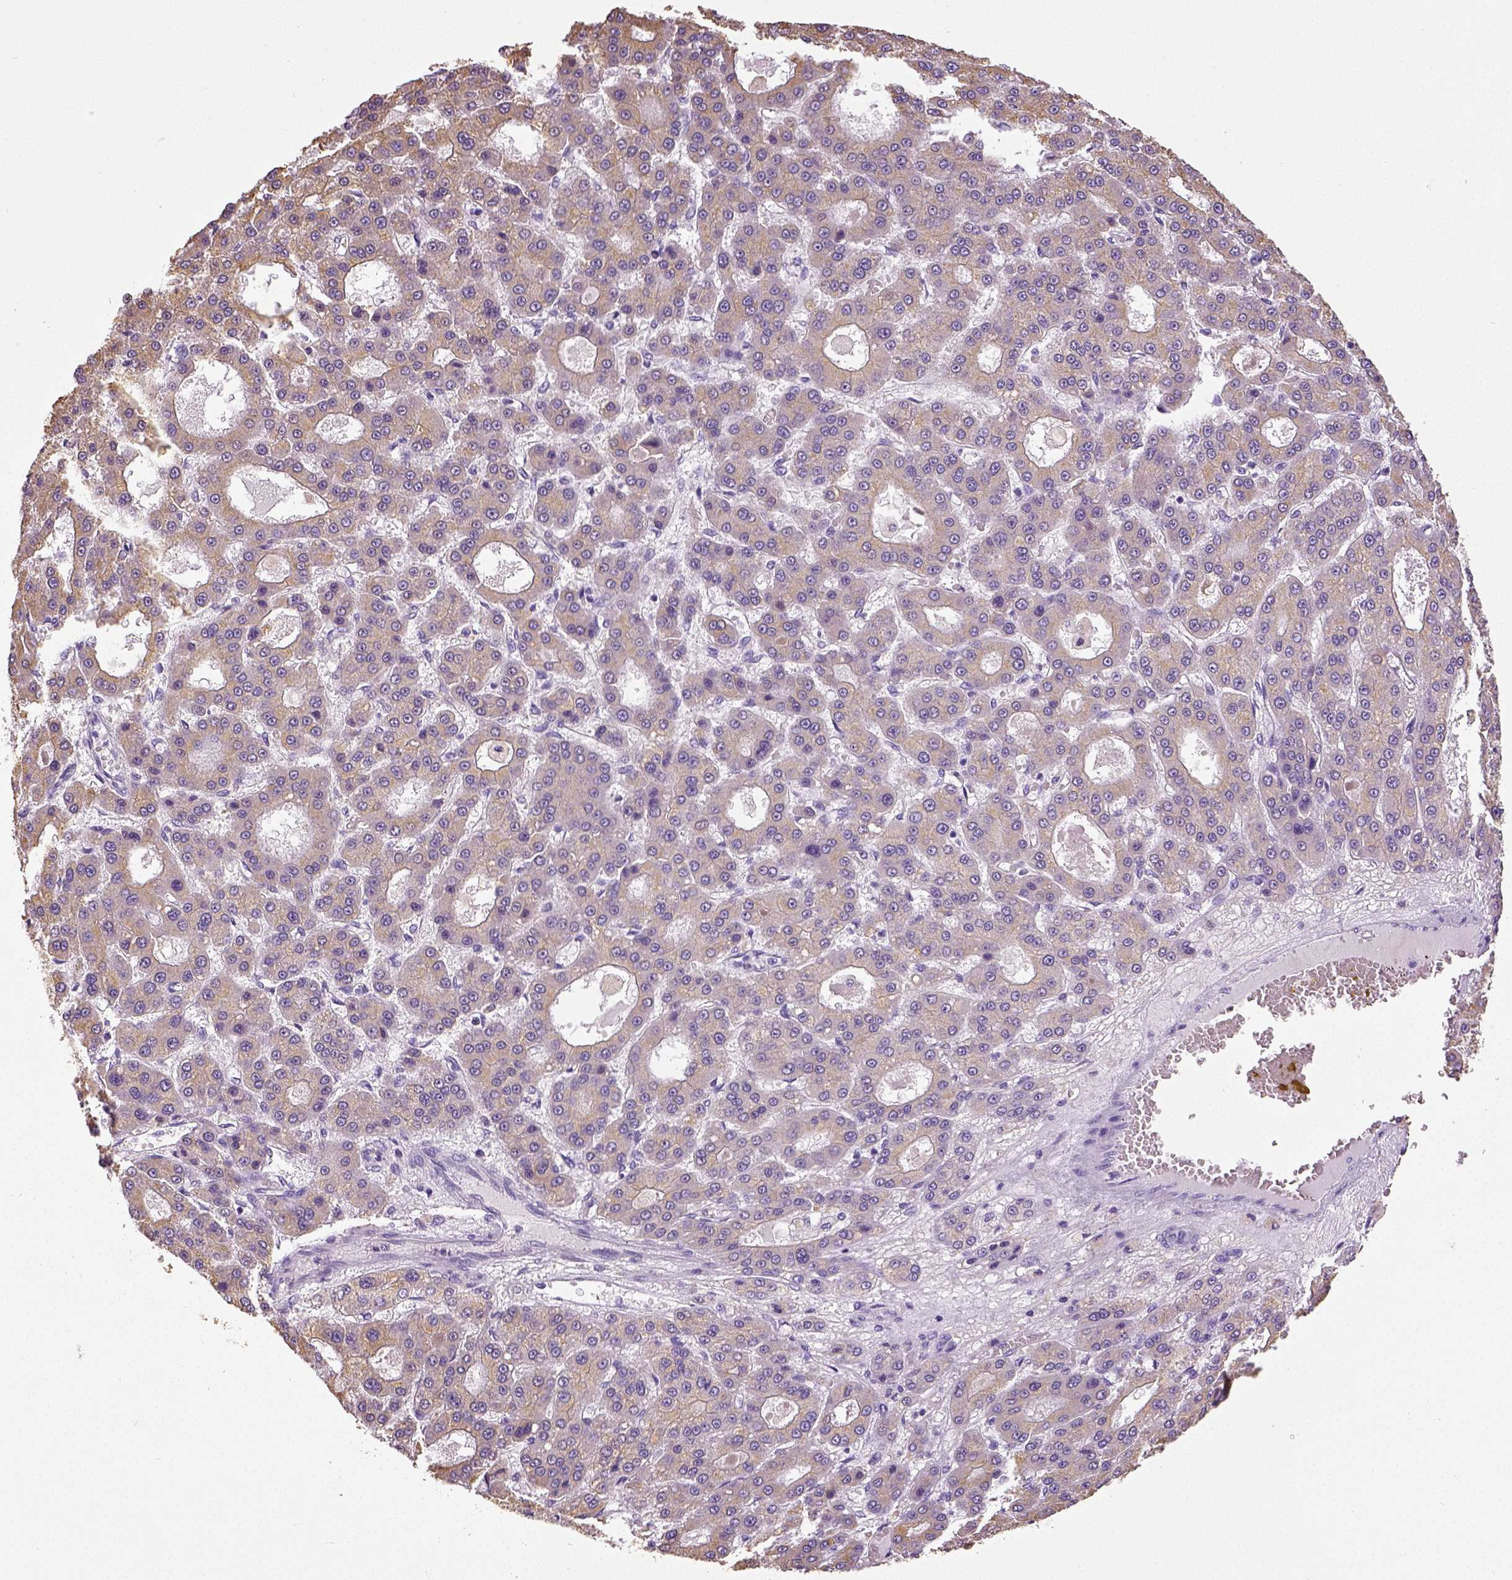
{"staining": {"intensity": "negative", "quantity": "none", "location": "none"}, "tissue": "liver cancer", "cell_type": "Tumor cells", "image_type": "cancer", "snomed": [{"axis": "morphology", "description": "Carcinoma, Hepatocellular, NOS"}, {"axis": "topography", "description": "Liver"}], "caption": "The immunohistochemistry (IHC) histopathology image has no significant expression in tumor cells of hepatocellular carcinoma (liver) tissue. The staining is performed using DAB (3,3'-diaminobenzidine) brown chromogen with nuclei counter-stained in using hematoxylin.", "gene": "NECAB2", "patient": {"sex": "male", "age": 70}}